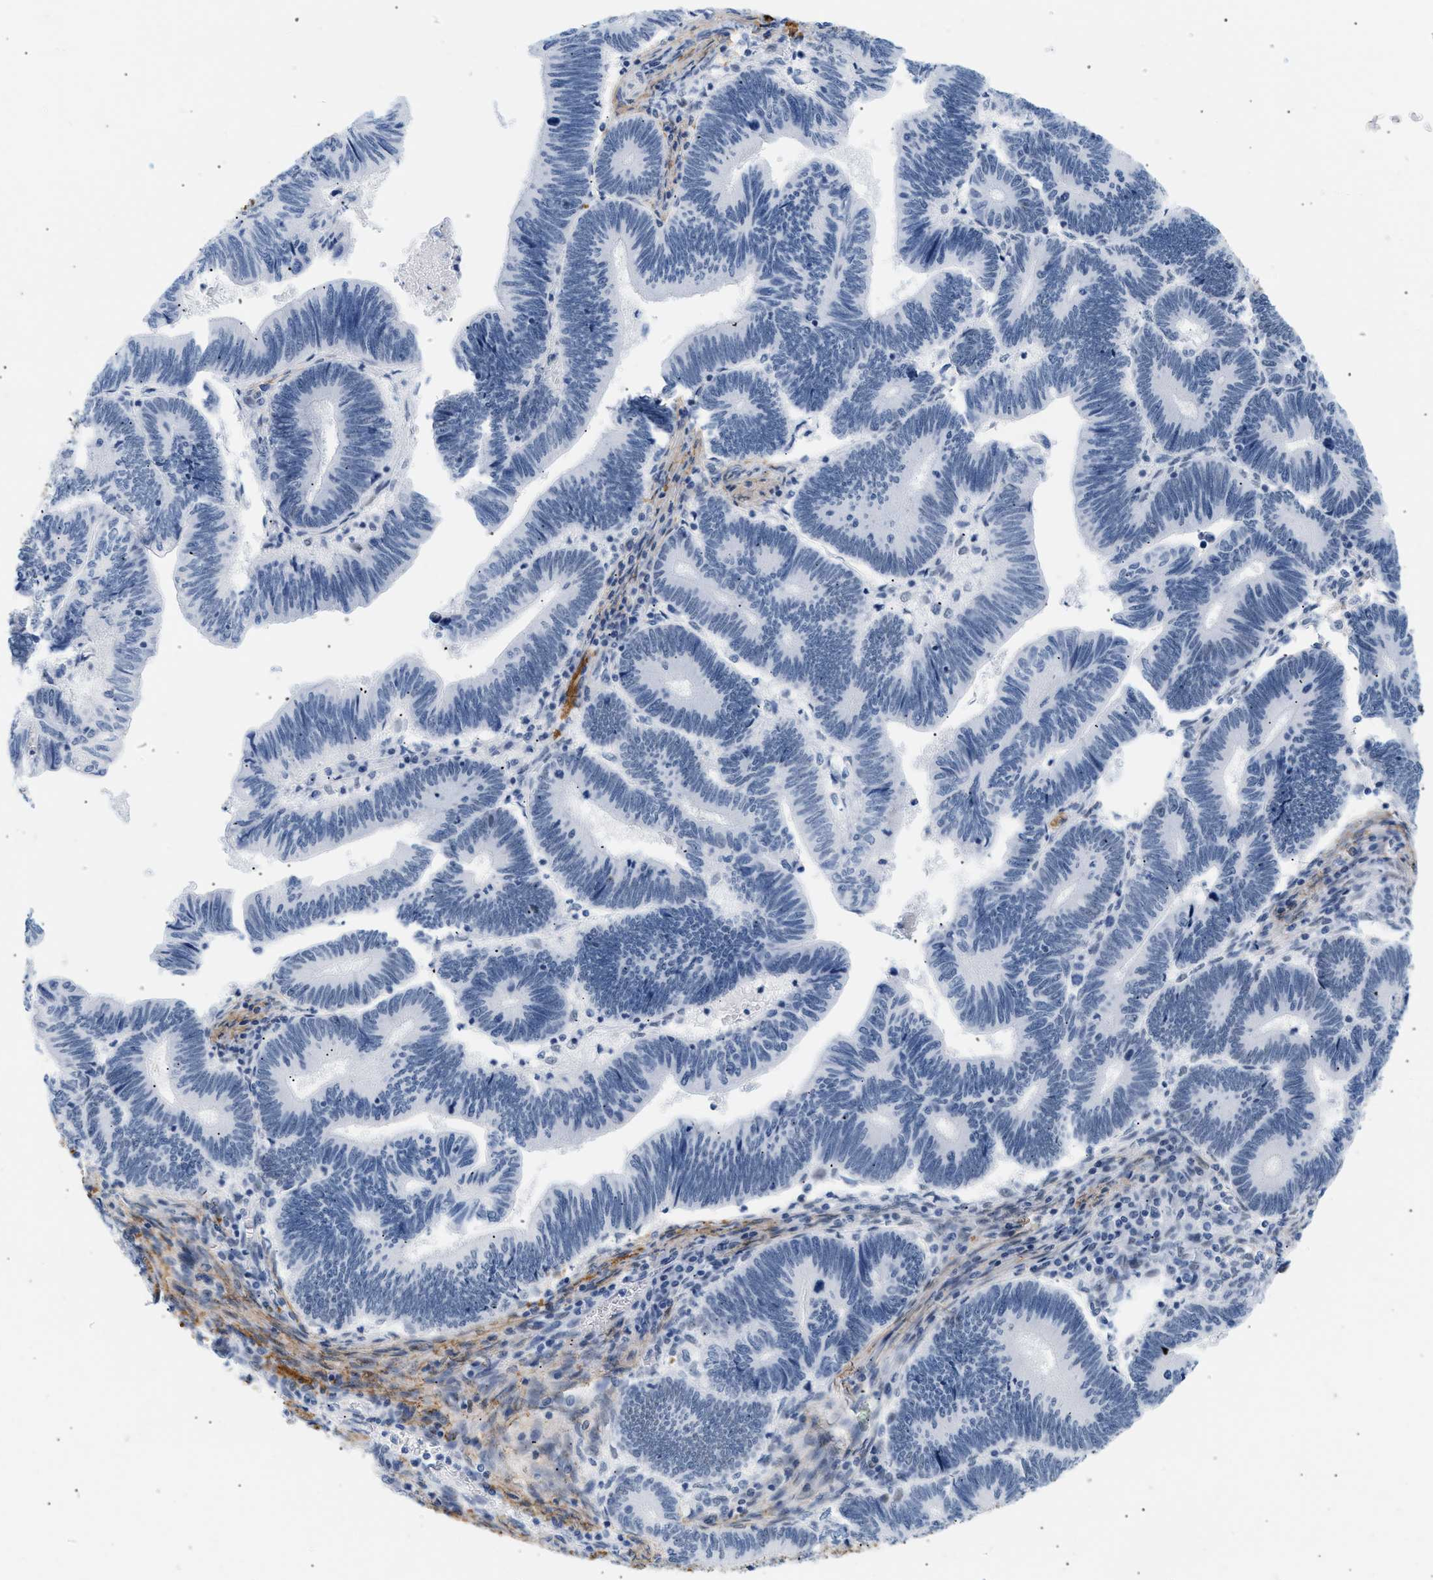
{"staining": {"intensity": "negative", "quantity": "none", "location": "none"}, "tissue": "pancreatic cancer", "cell_type": "Tumor cells", "image_type": "cancer", "snomed": [{"axis": "morphology", "description": "Adenocarcinoma, NOS"}, {"axis": "topography", "description": "Pancreas"}], "caption": "An immunohistochemistry micrograph of pancreatic cancer is shown. There is no staining in tumor cells of pancreatic cancer. (Stains: DAB IHC with hematoxylin counter stain, Microscopy: brightfield microscopy at high magnification).", "gene": "ELN", "patient": {"sex": "female", "age": 70}}